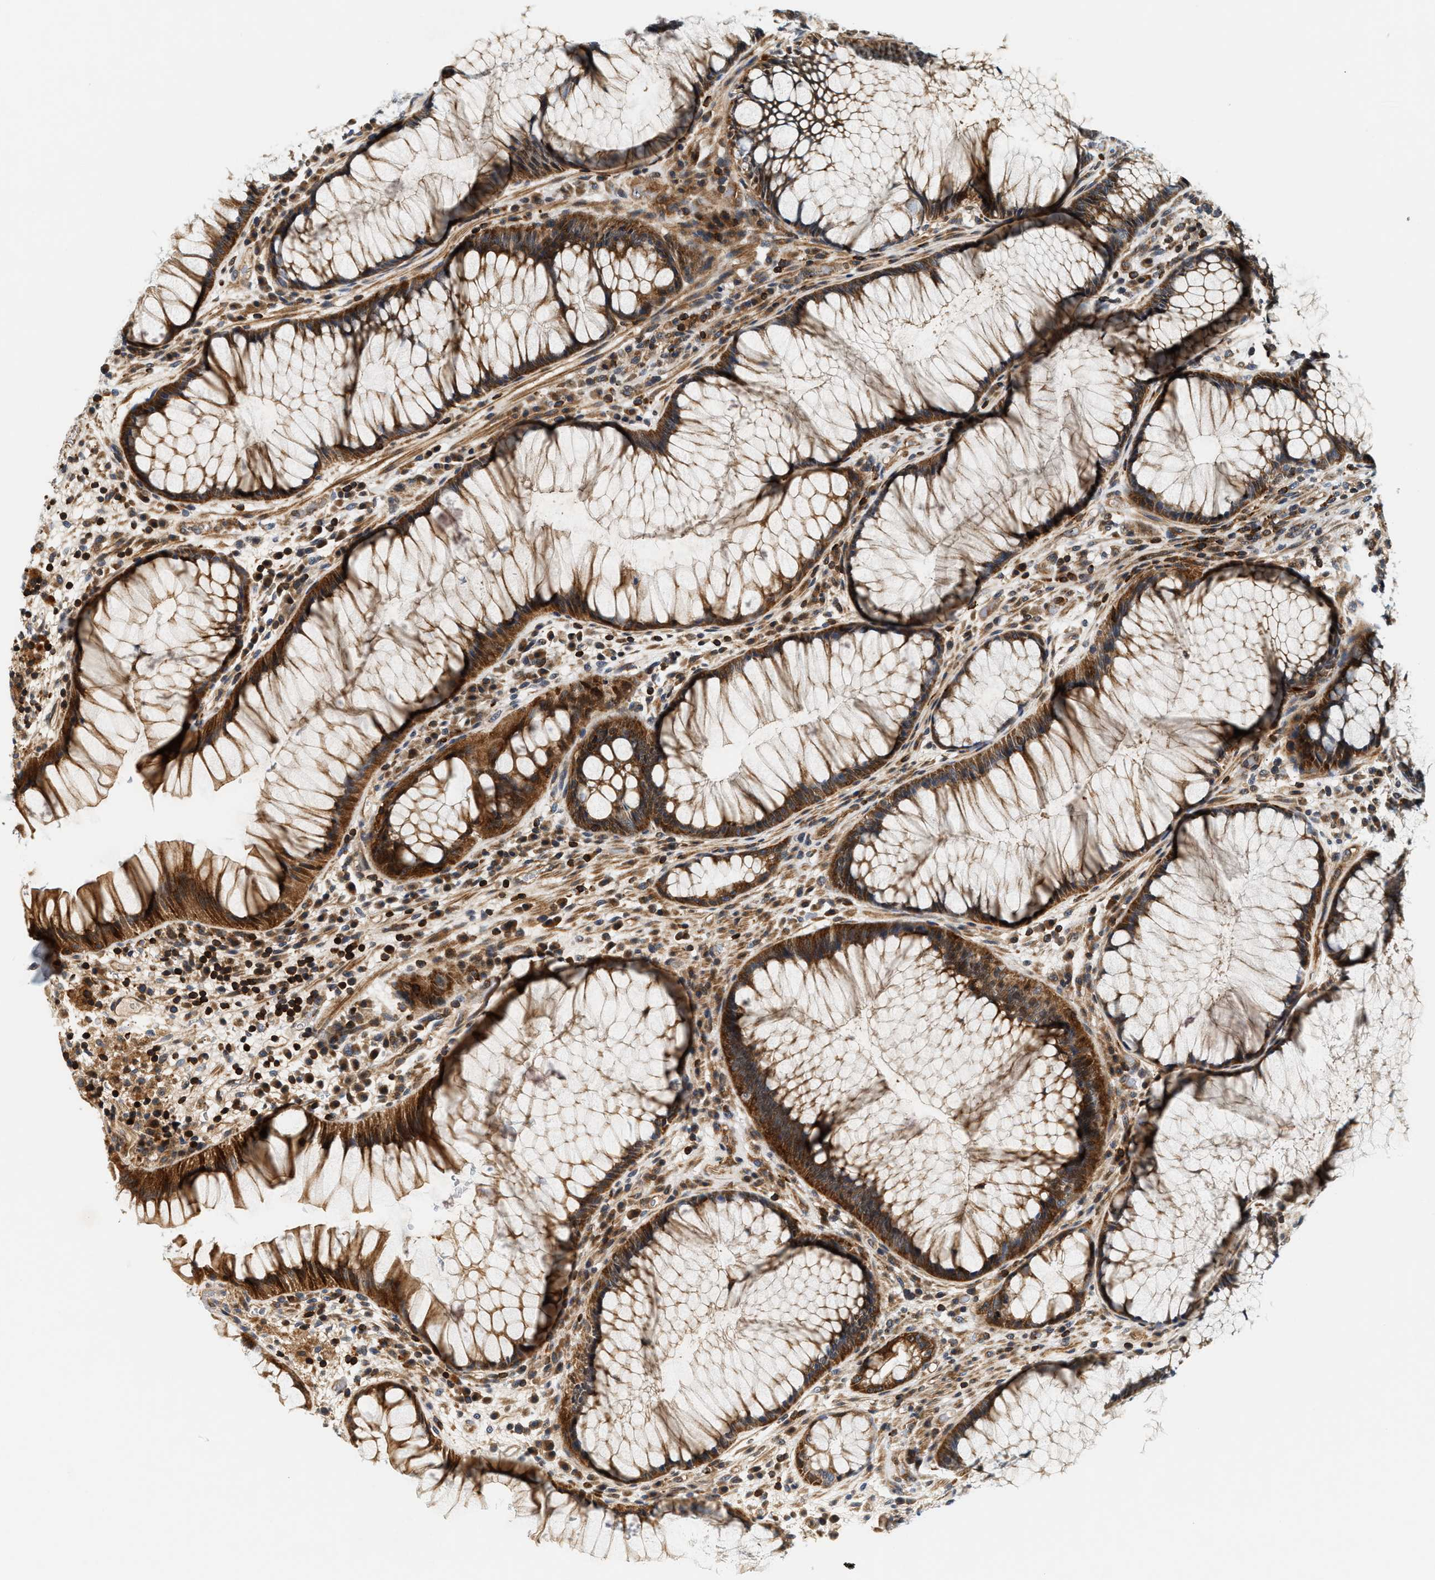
{"staining": {"intensity": "strong", "quantity": ">75%", "location": "cytoplasmic/membranous"}, "tissue": "rectum", "cell_type": "Glandular cells", "image_type": "normal", "snomed": [{"axis": "morphology", "description": "Normal tissue, NOS"}, {"axis": "topography", "description": "Rectum"}], "caption": "Rectum stained with a brown dye demonstrates strong cytoplasmic/membranous positive staining in approximately >75% of glandular cells.", "gene": "SAMD9", "patient": {"sex": "male", "age": 51}}